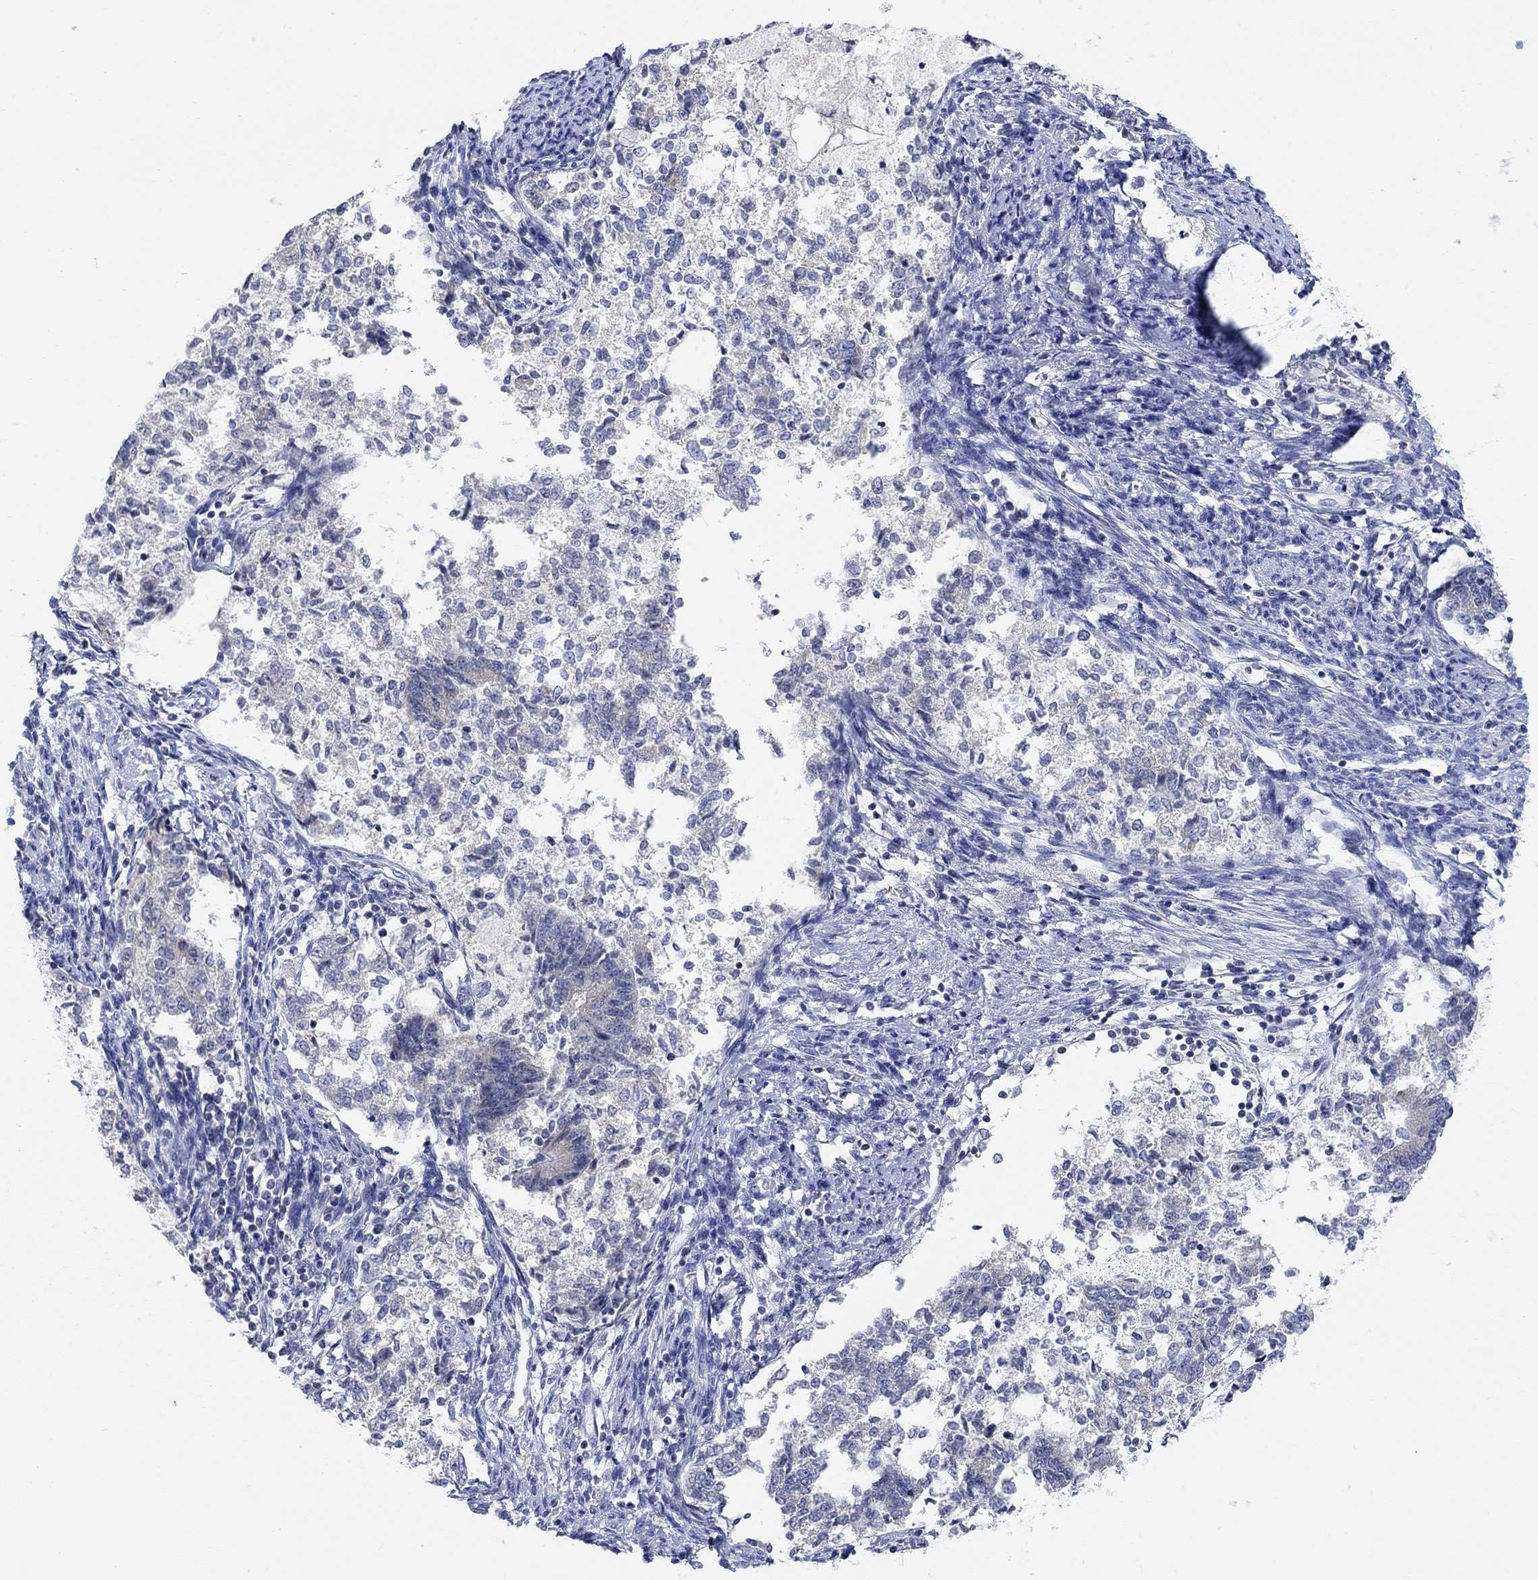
{"staining": {"intensity": "weak", "quantity": "<25%", "location": "cytoplasmic/membranous"}, "tissue": "endometrial cancer", "cell_type": "Tumor cells", "image_type": "cancer", "snomed": [{"axis": "morphology", "description": "Adenocarcinoma, NOS"}, {"axis": "topography", "description": "Endometrium"}], "caption": "High magnification brightfield microscopy of adenocarcinoma (endometrial) stained with DAB (3,3'-diaminobenzidine) (brown) and counterstained with hematoxylin (blue): tumor cells show no significant staining.", "gene": "ATP6V1E2", "patient": {"sex": "female", "age": 65}}